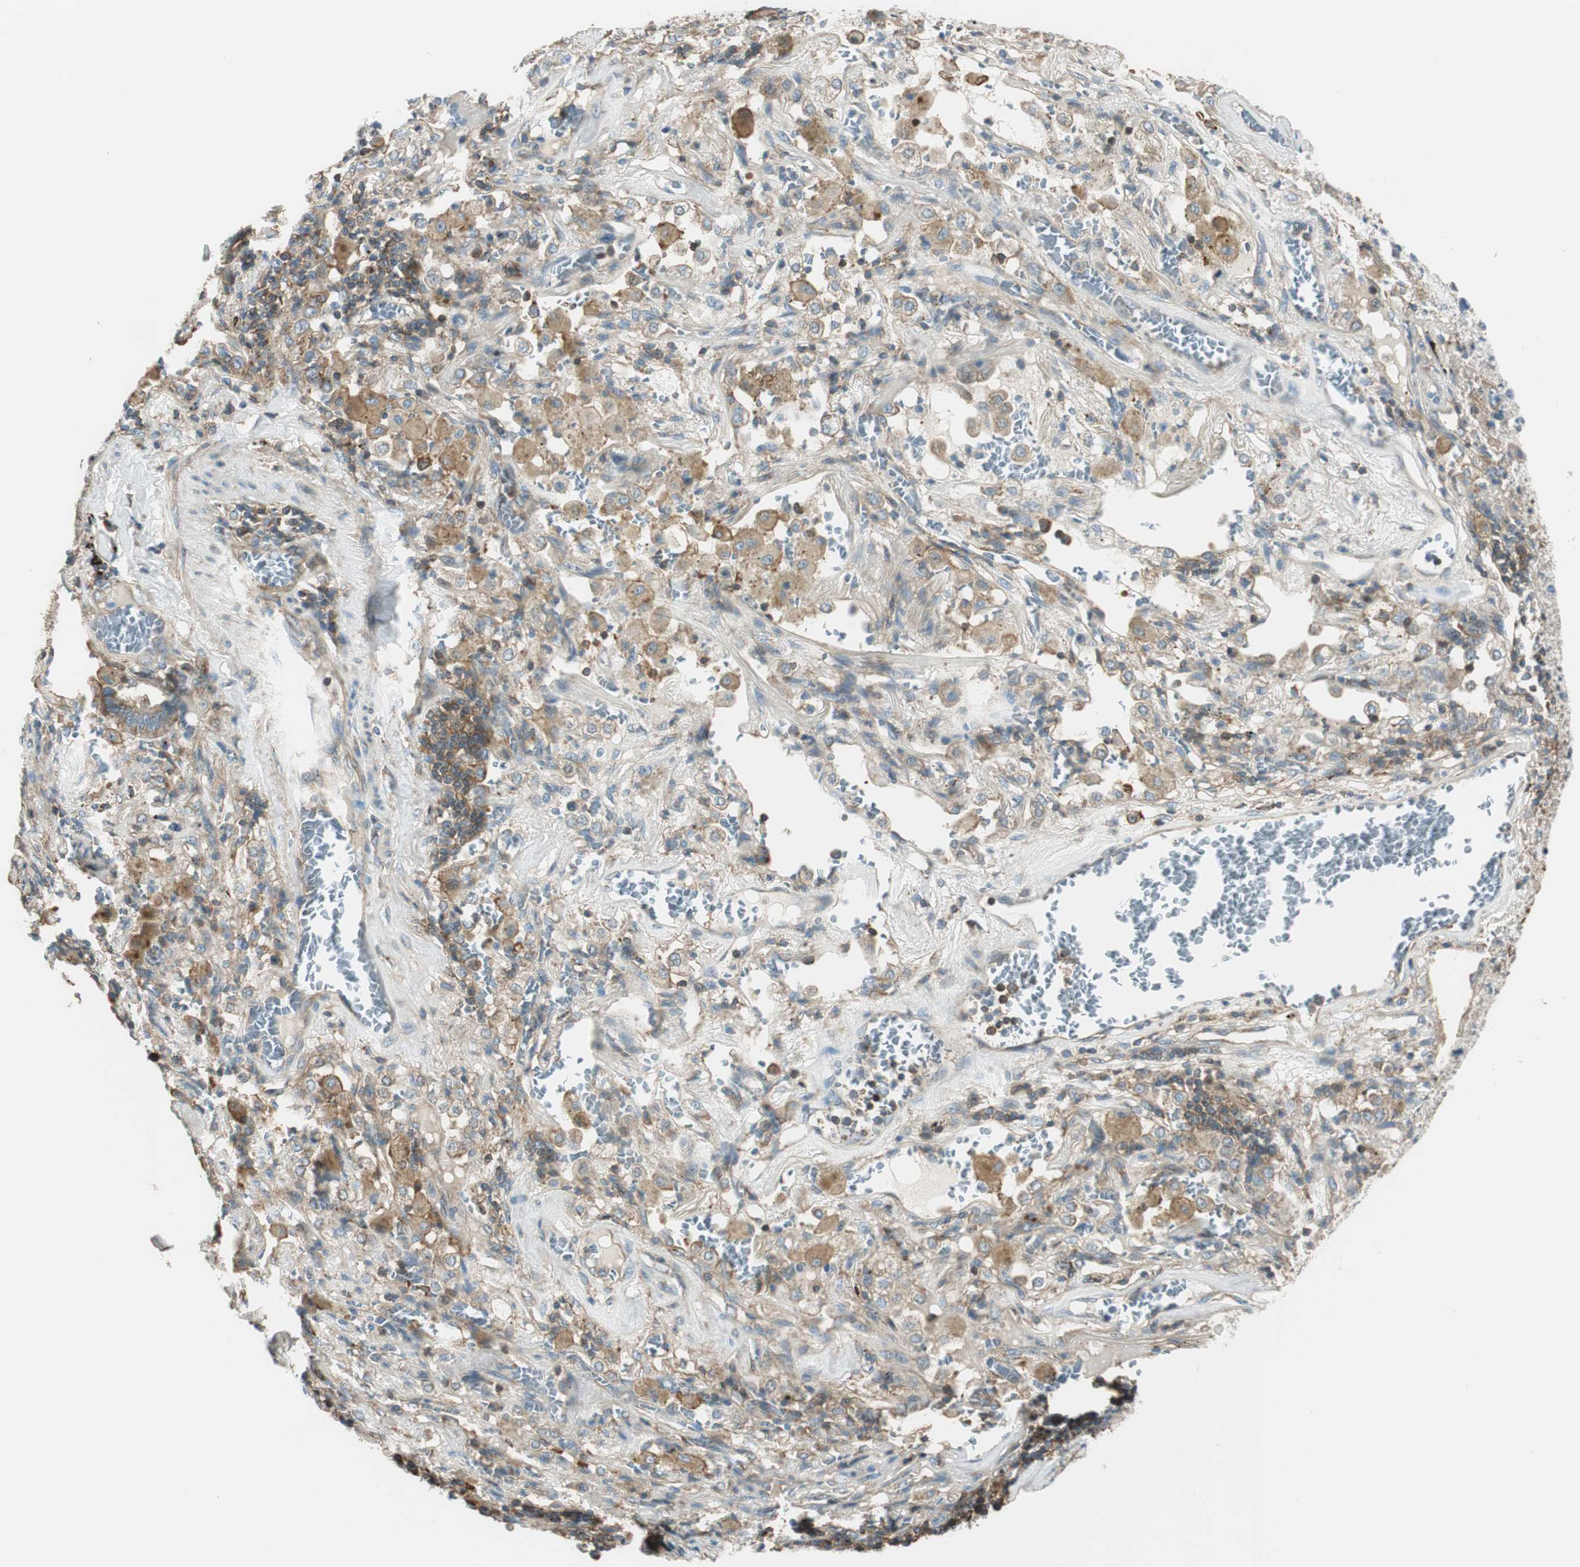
{"staining": {"intensity": "weak", "quantity": ">75%", "location": "cytoplasmic/membranous"}, "tissue": "lung cancer", "cell_type": "Tumor cells", "image_type": "cancer", "snomed": [{"axis": "morphology", "description": "Squamous cell carcinoma, NOS"}, {"axis": "topography", "description": "Lung"}], "caption": "High-power microscopy captured an immunohistochemistry (IHC) image of squamous cell carcinoma (lung), revealing weak cytoplasmic/membranous staining in approximately >75% of tumor cells.", "gene": "PI4K2B", "patient": {"sex": "male", "age": 57}}